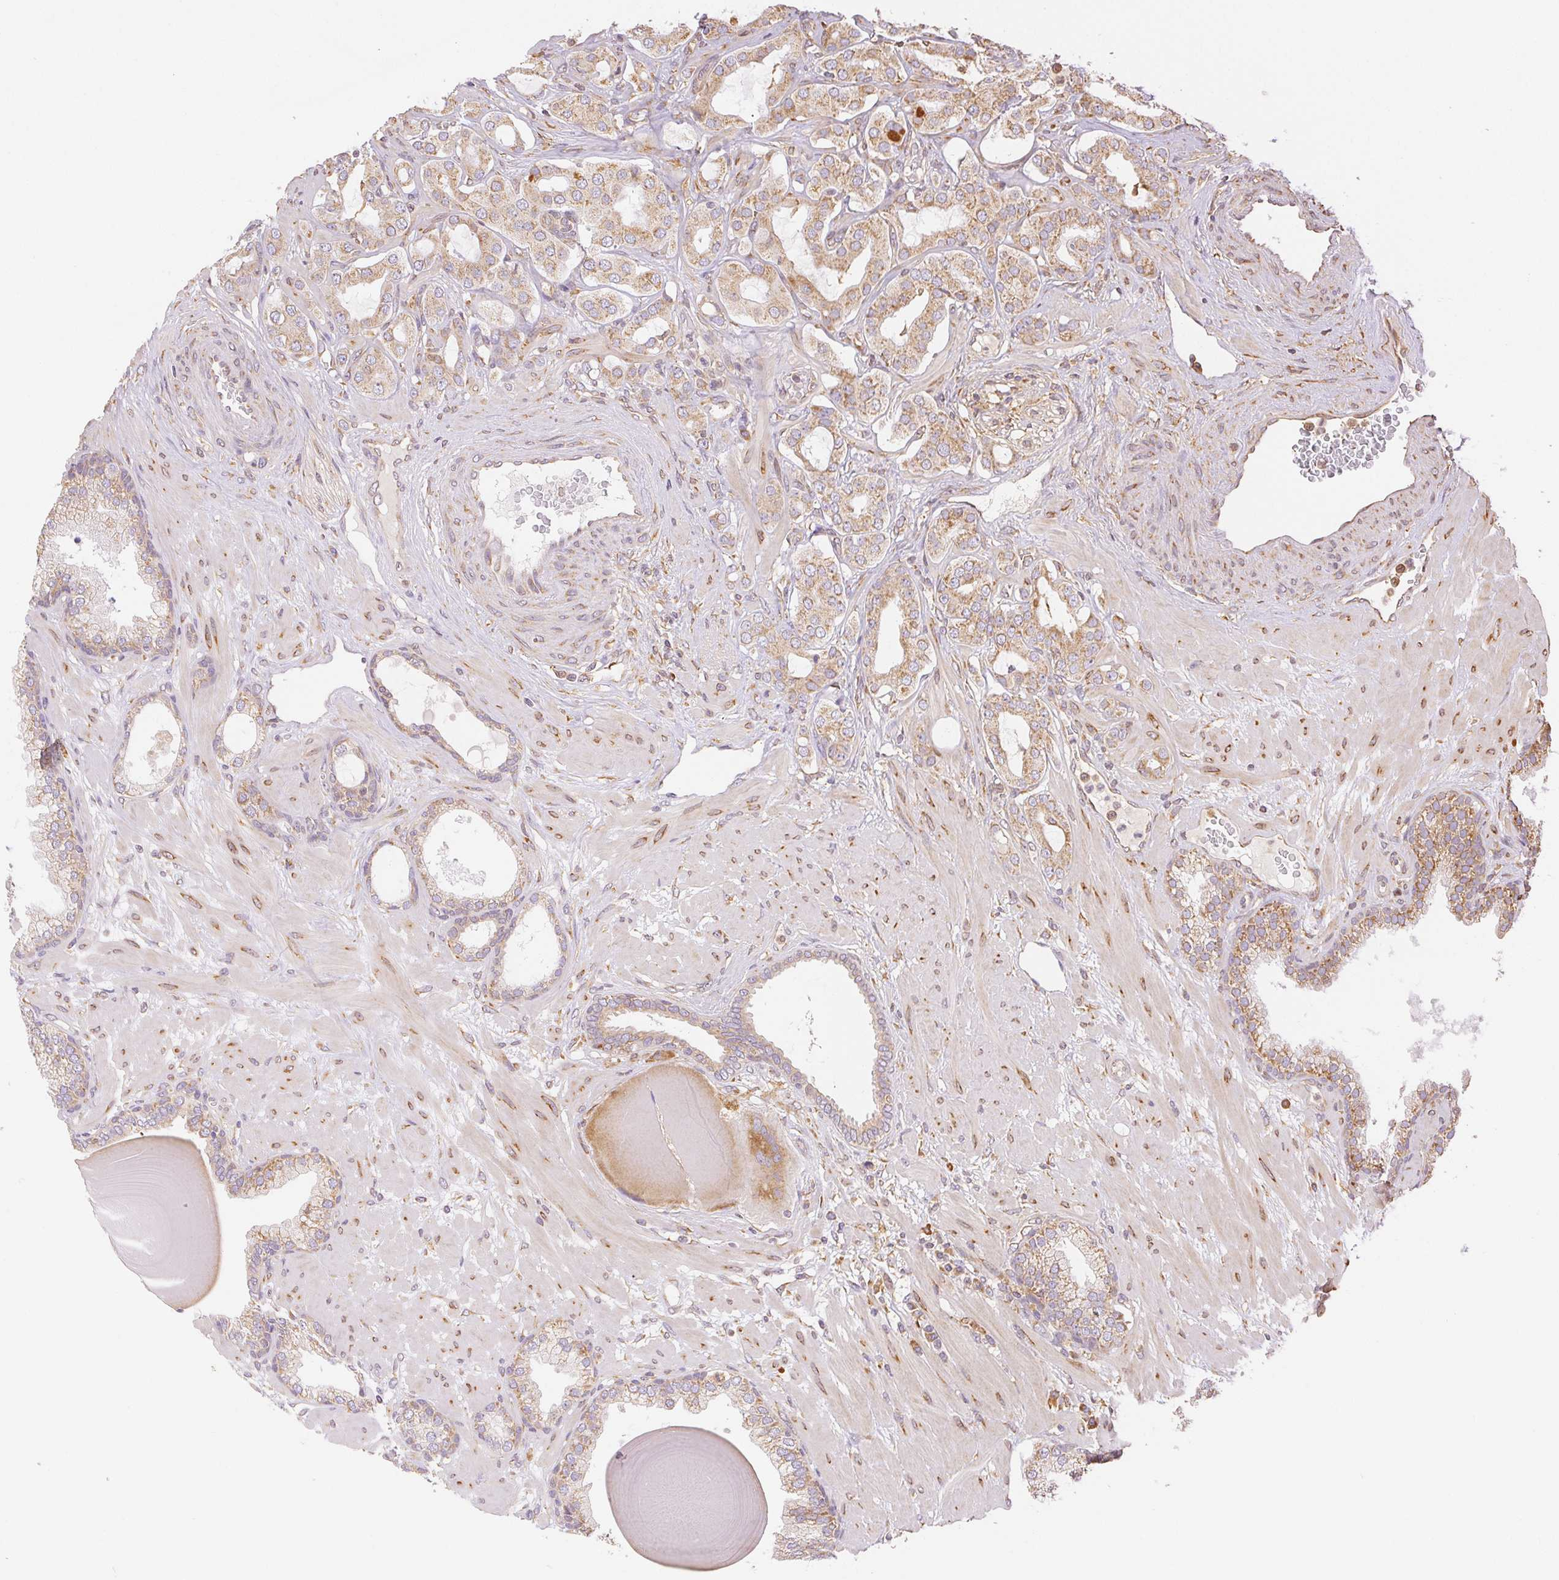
{"staining": {"intensity": "weak", "quantity": ">75%", "location": "cytoplasmic/membranous"}, "tissue": "prostate cancer", "cell_type": "Tumor cells", "image_type": "cancer", "snomed": [{"axis": "morphology", "description": "Adenocarcinoma, Low grade"}, {"axis": "topography", "description": "Prostate"}], "caption": "Immunohistochemistry (DAB) staining of human prostate low-grade adenocarcinoma exhibits weak cytoplasmic/membranous protein staining in approximately >75% of tumor cells. The staining was performed using DAB (3,3'-diaminobenzidine) to visualize the protein expression in brown, while the nuclei were stained in blue with hematoxylin (Magnification: 20x).", "gene": "ENTREP1", "patient": {"sex": "male", "age": 57}}